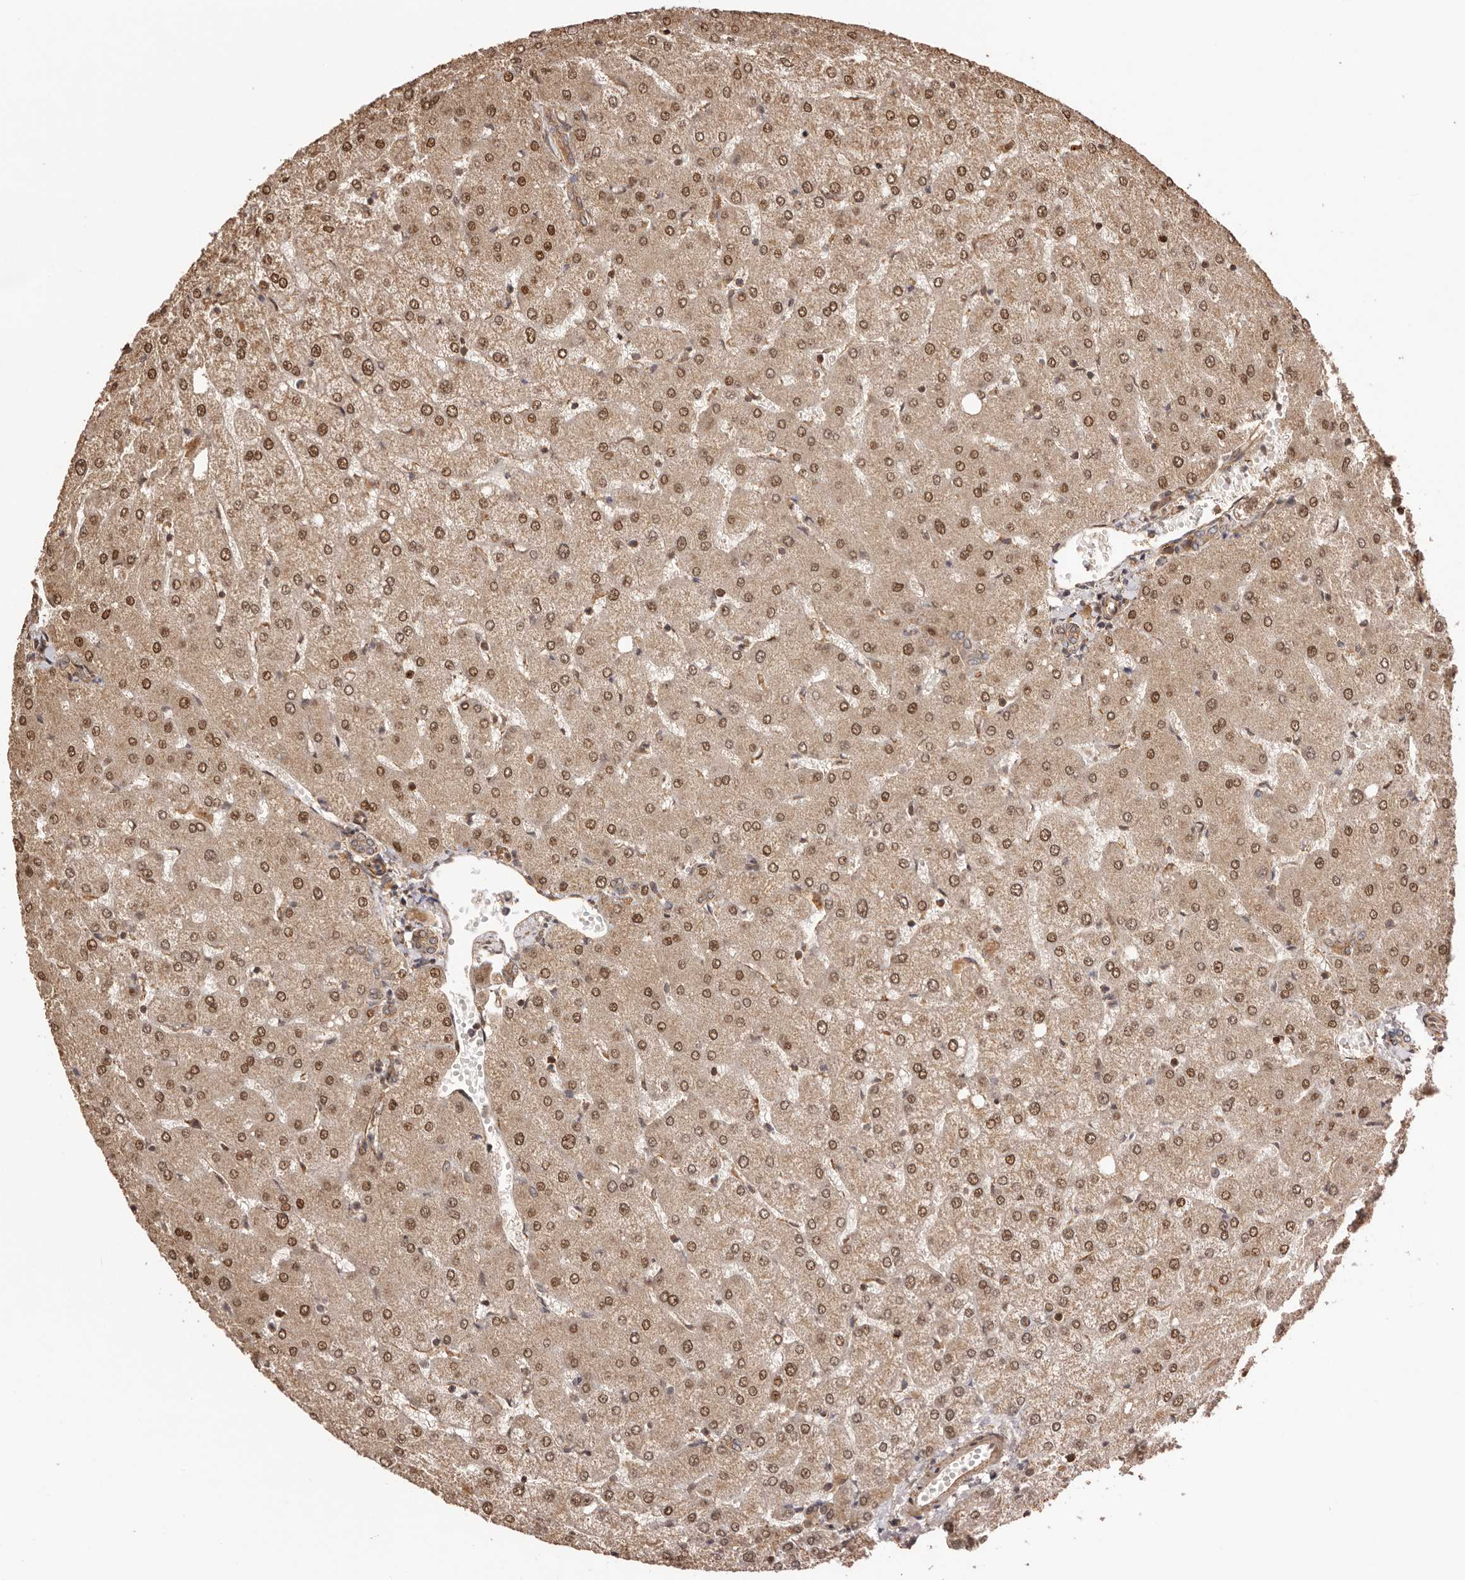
{"staining": {"intensity": "weak", "quantity": ">75%", "location": "cytoplasmic/membranous"}, "tissue": "liver", "cell_type": "Cholangiocytes", "image_type": "normal", "snomed": [{"axis": "morphology", "description": "Normal tissue, NOS"}, {"axis": "topography", "description": "Liver"}], "caption": "Immunohistochemistry (IHC) image of unremarkable liver: liver stained using immunohistochemistry reveals low levels of weak protein expression localized specifically in the cytoplasmic/membranous of cholangiocytes, appearing as a cytoplasmic/membranous brown color.", "gene": "UBR2", "patient": {"sex": "female", "age": 54}}